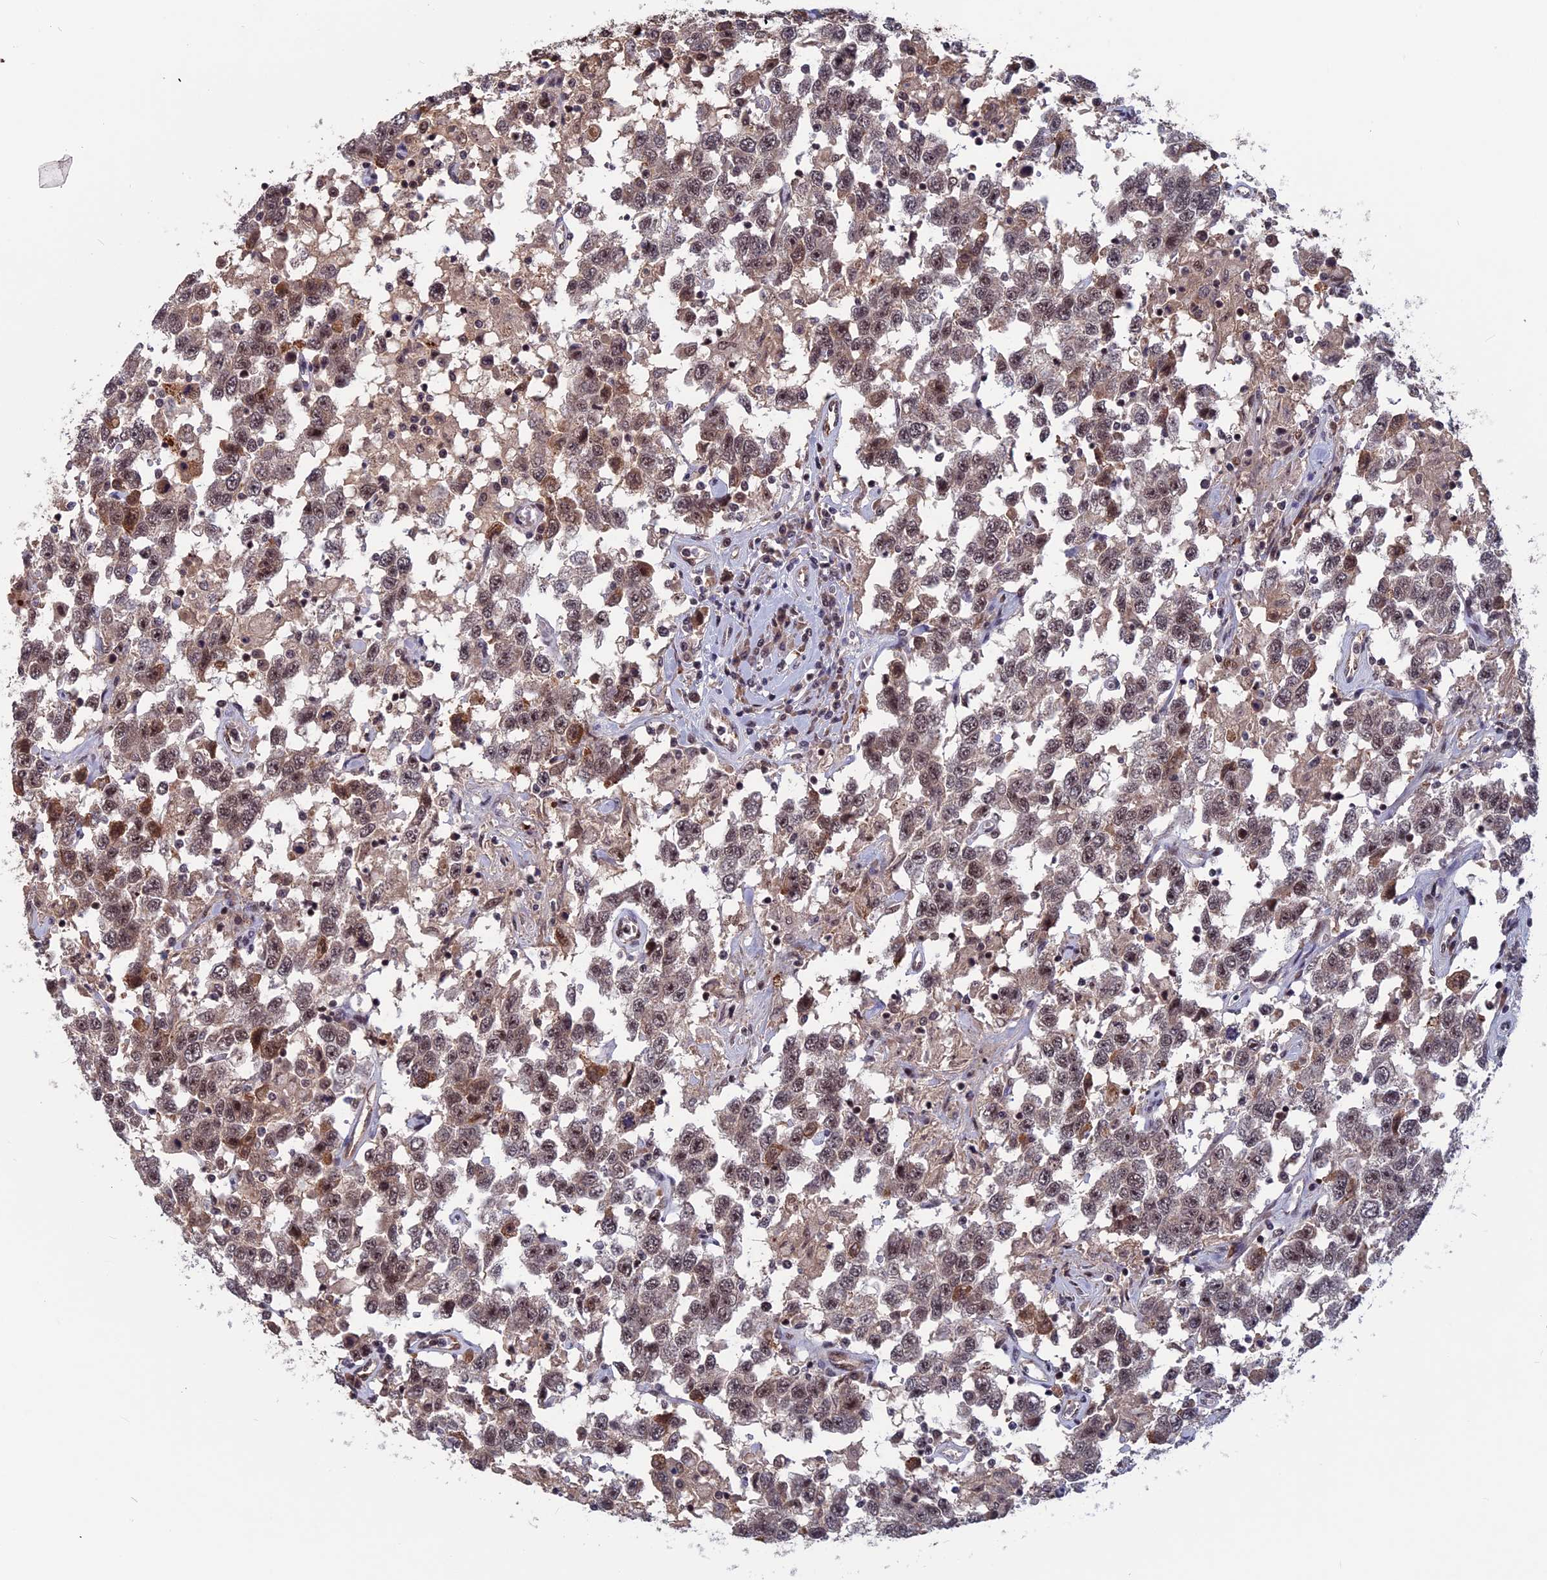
{"staining": {"intensity": "moderate", "quantity": "<25%", "location": "cytoplasmic/membranous,nuclear"}, "tissue": "testis cancer", "cell_type": "Tumor cells", "image_type": "cancer", "snomed": [{"axis": "morphology", "description": "Seminoma, NOS"}, {"axis": "topography", "description": "Testis"}], "caption": "Immunohistochemistry (IHC) (DAB) staining of human testis cancer exhibits moderate cytoplasmic/membranous and nuclear protein expression in about <25% of tumor cells.", "gene": "CACTIN", "patient": {"sex": "male", "age": 41}}